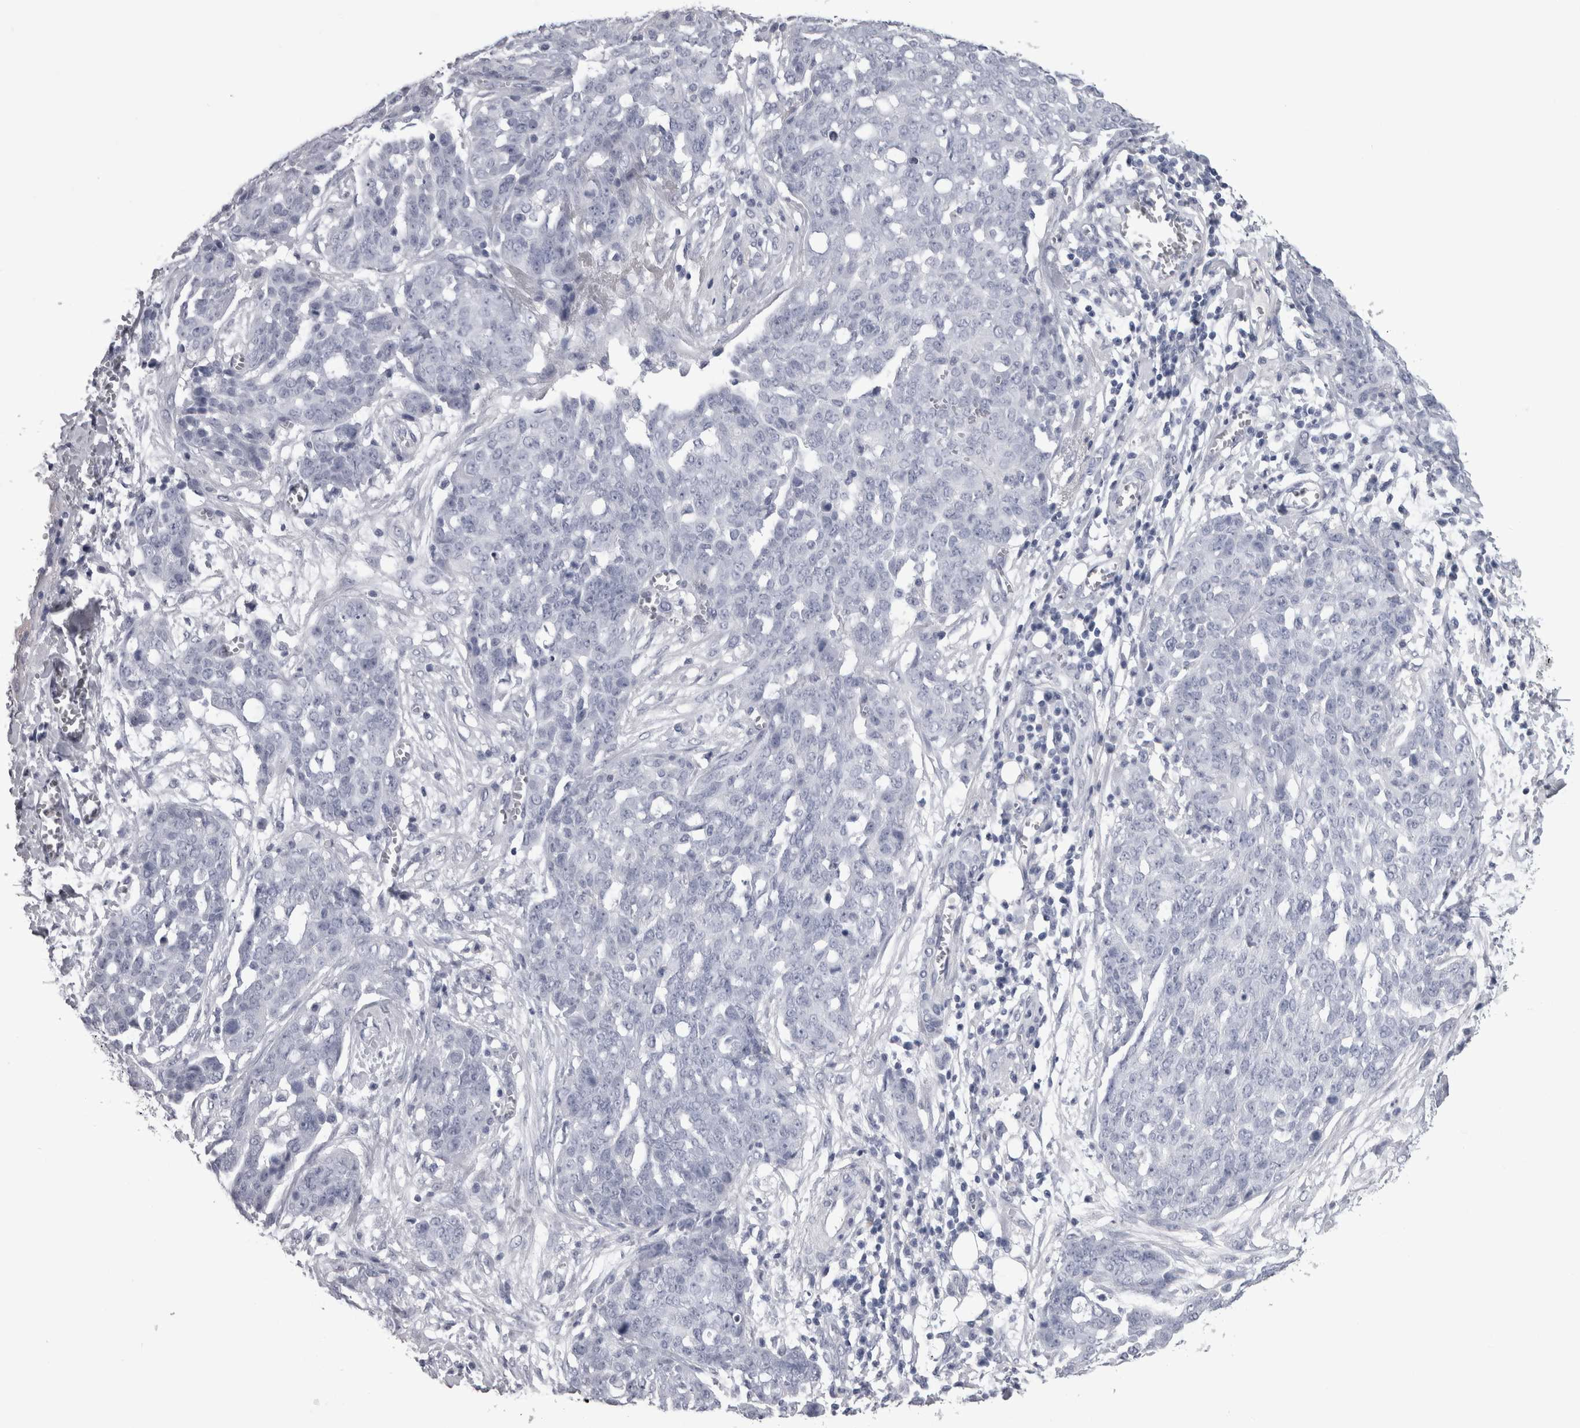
{"staining": {"intensity": "negative", "quantity": "none", "location": "none"}, "tissue": "ovarian cancer", "cell_type": "Tumor cells", "image_type": "cancer", "snomed": [{"axis": "morphology", "description": "Cystadenocarcinoma, serous, NOS"}, {"axis": "topography", "description": "Soft tissue"}, {"axis": "topography", "description": "Ovary"}], "caption": "Immunohistochemical staining of human ovarian cancer (serous cystadenocarcinoma) reveals no significant positivity in tumor cells.", "gene": "AFMID", "patient": {"sex": "female", "age": 57}}